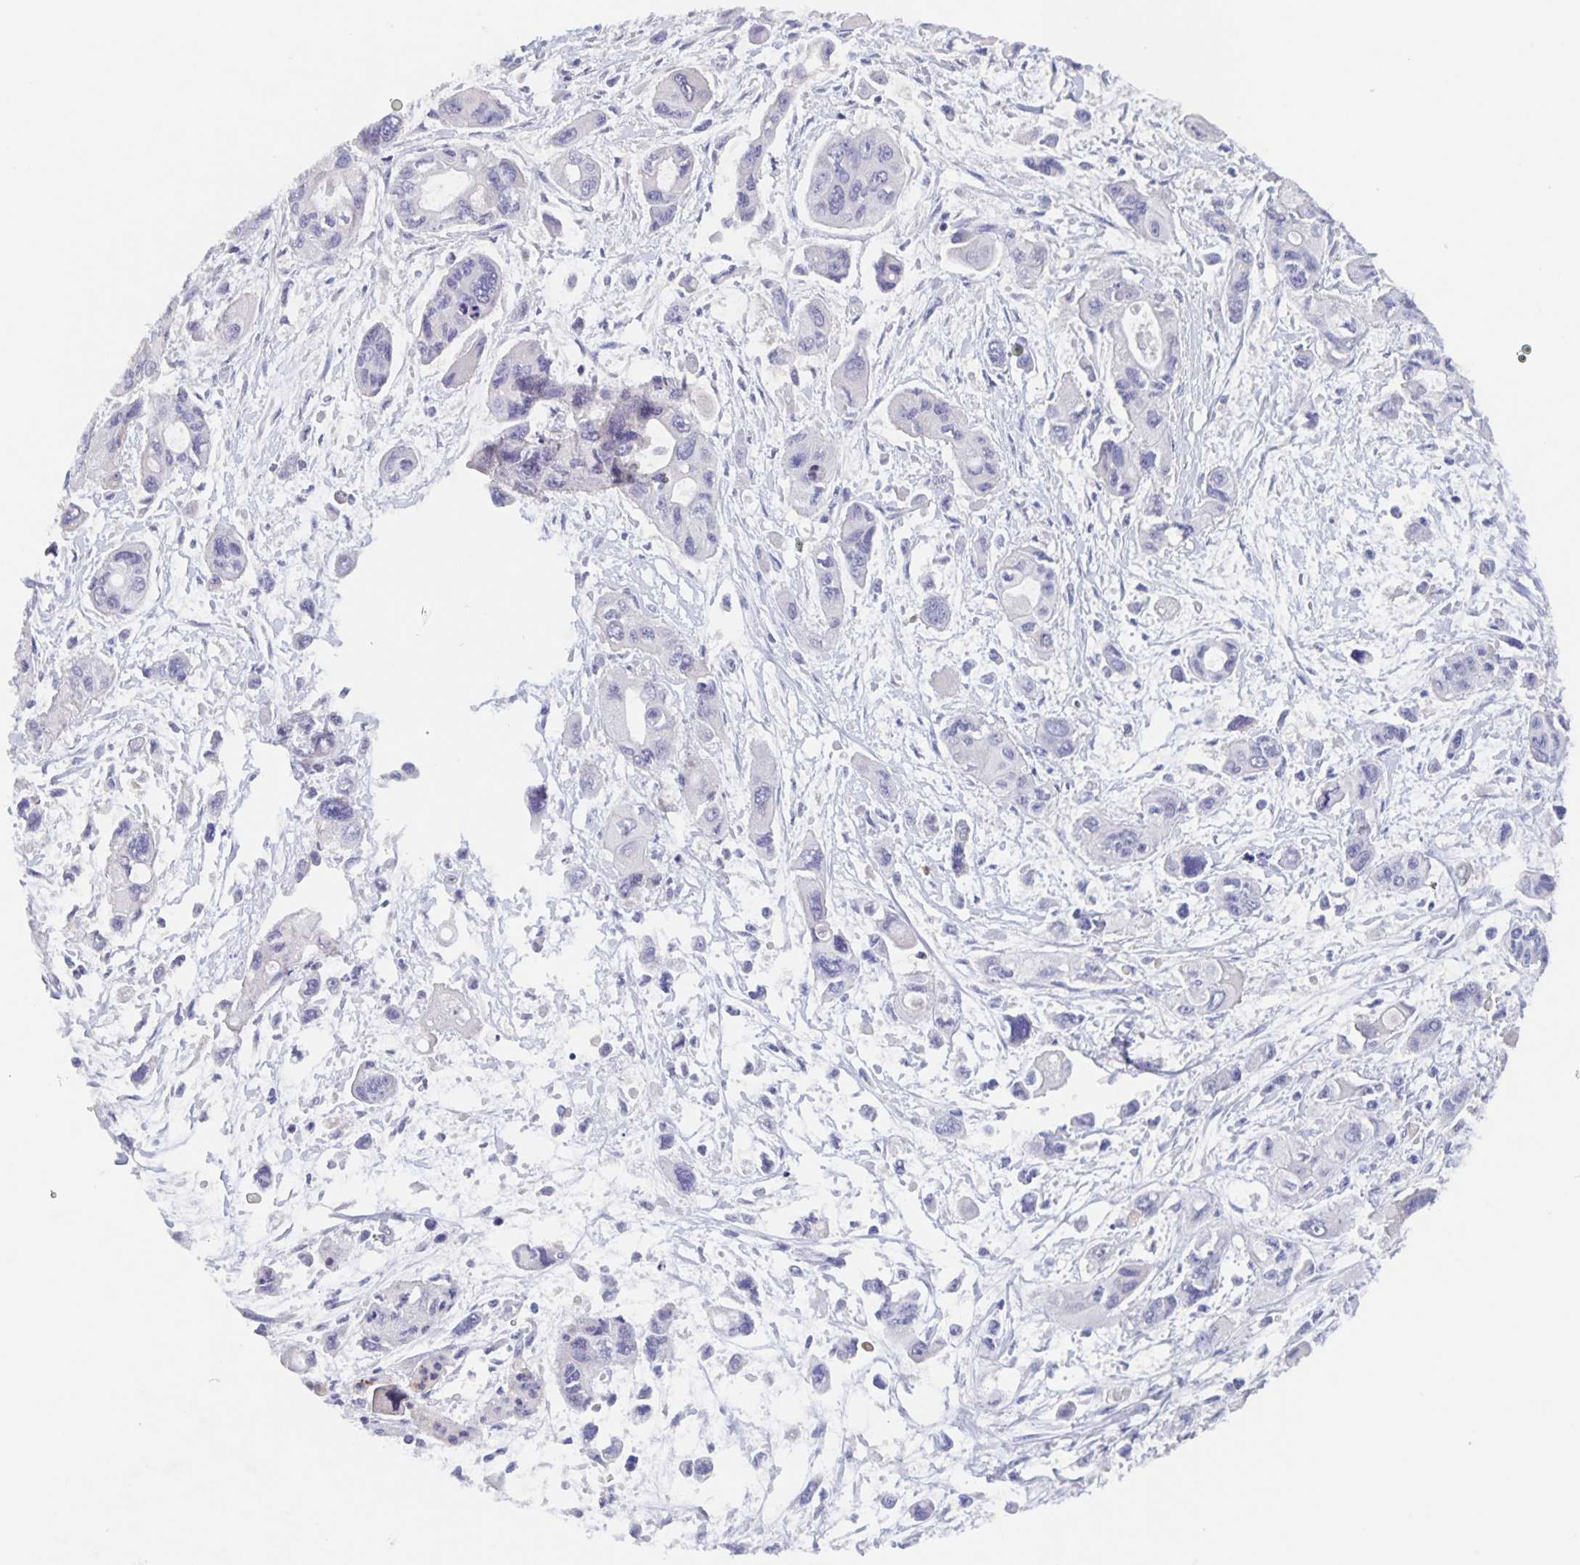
{"staining": {"intensity": "negative", "quantity": "none", "location": "none"}, "tissue": "pancreatic cancer", "cell_type": "Tumor cells", "image_type": "cancer", "snomed": [{"axis": "morphology", "description": "Adenocarcinoma, NOS"}, {"axis": "topography", "description": "Pancreas"}], "caption": "Histopathology image shows no protein expression in tumor cells of pancreatic adenocarcinoma tissue.", "gene": "CDC42BPG", "patient": {"sex": "female", "age": 47}}